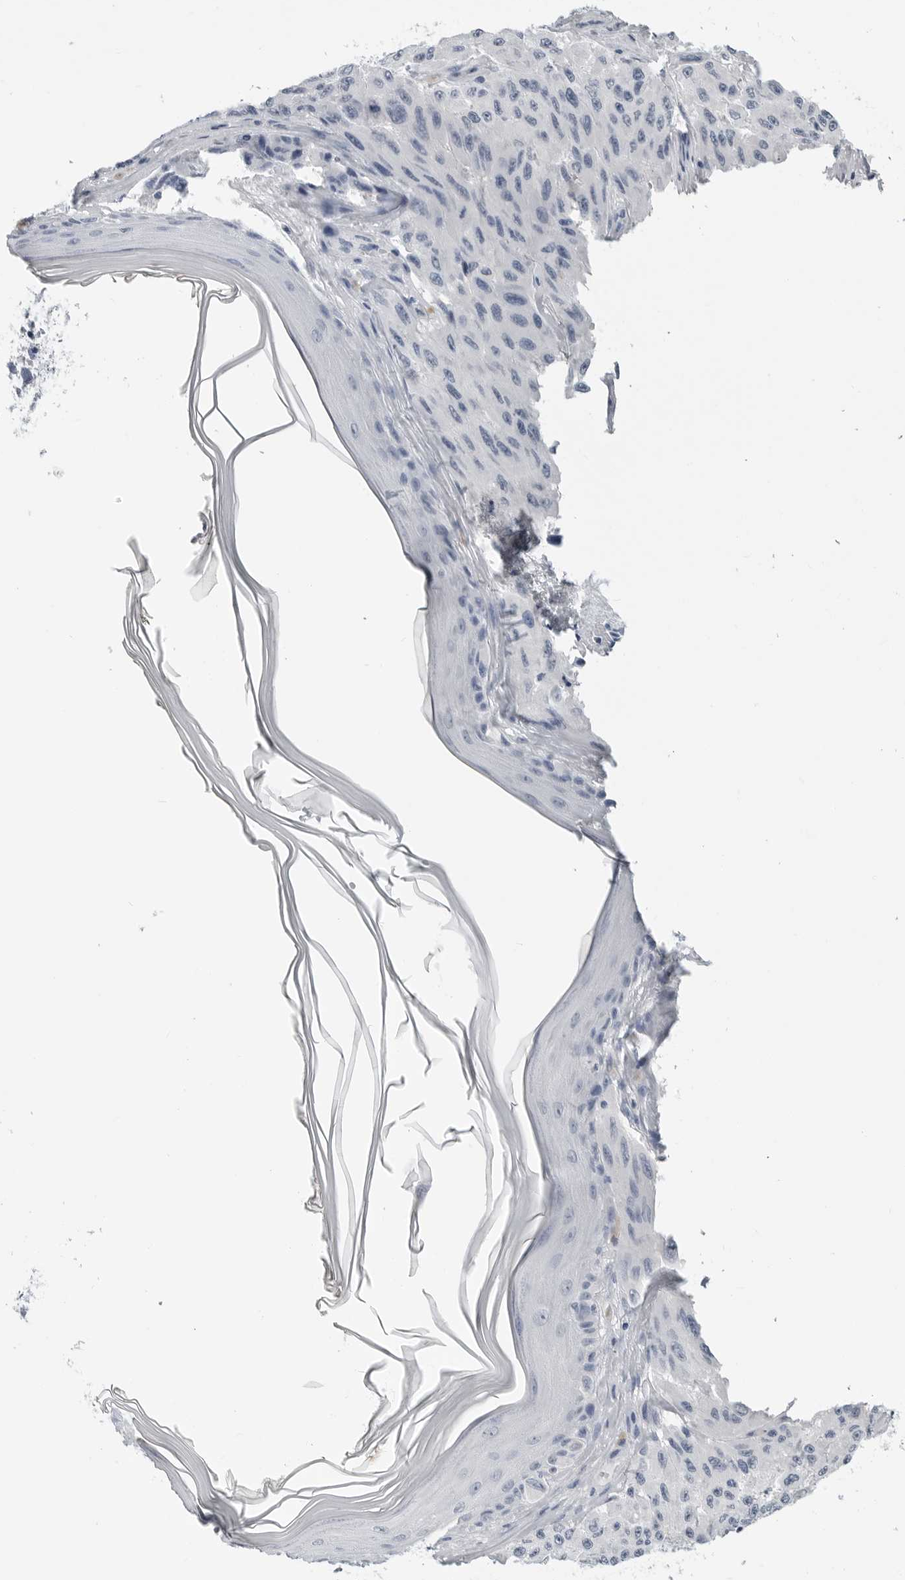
{"staining": {"intensity": "negative", "quantity": "none", "location": "none"}, "tissue": "melanoma", "cell_type": "Tumor cells", "image_type": "cancer", "snomed": [{"axis": "morphology", "description": "Malignant melanoma, NOS"}, {"axis": "topography", "description": "Skin"}], "caption": "DAB (3,3'-diaminobenzidine) immunohistochemical staining of malignant melanoma shows no significant positivity in tumor cells.", "gene": "PLN", "patient": {"sex": "male", "age": 30}}